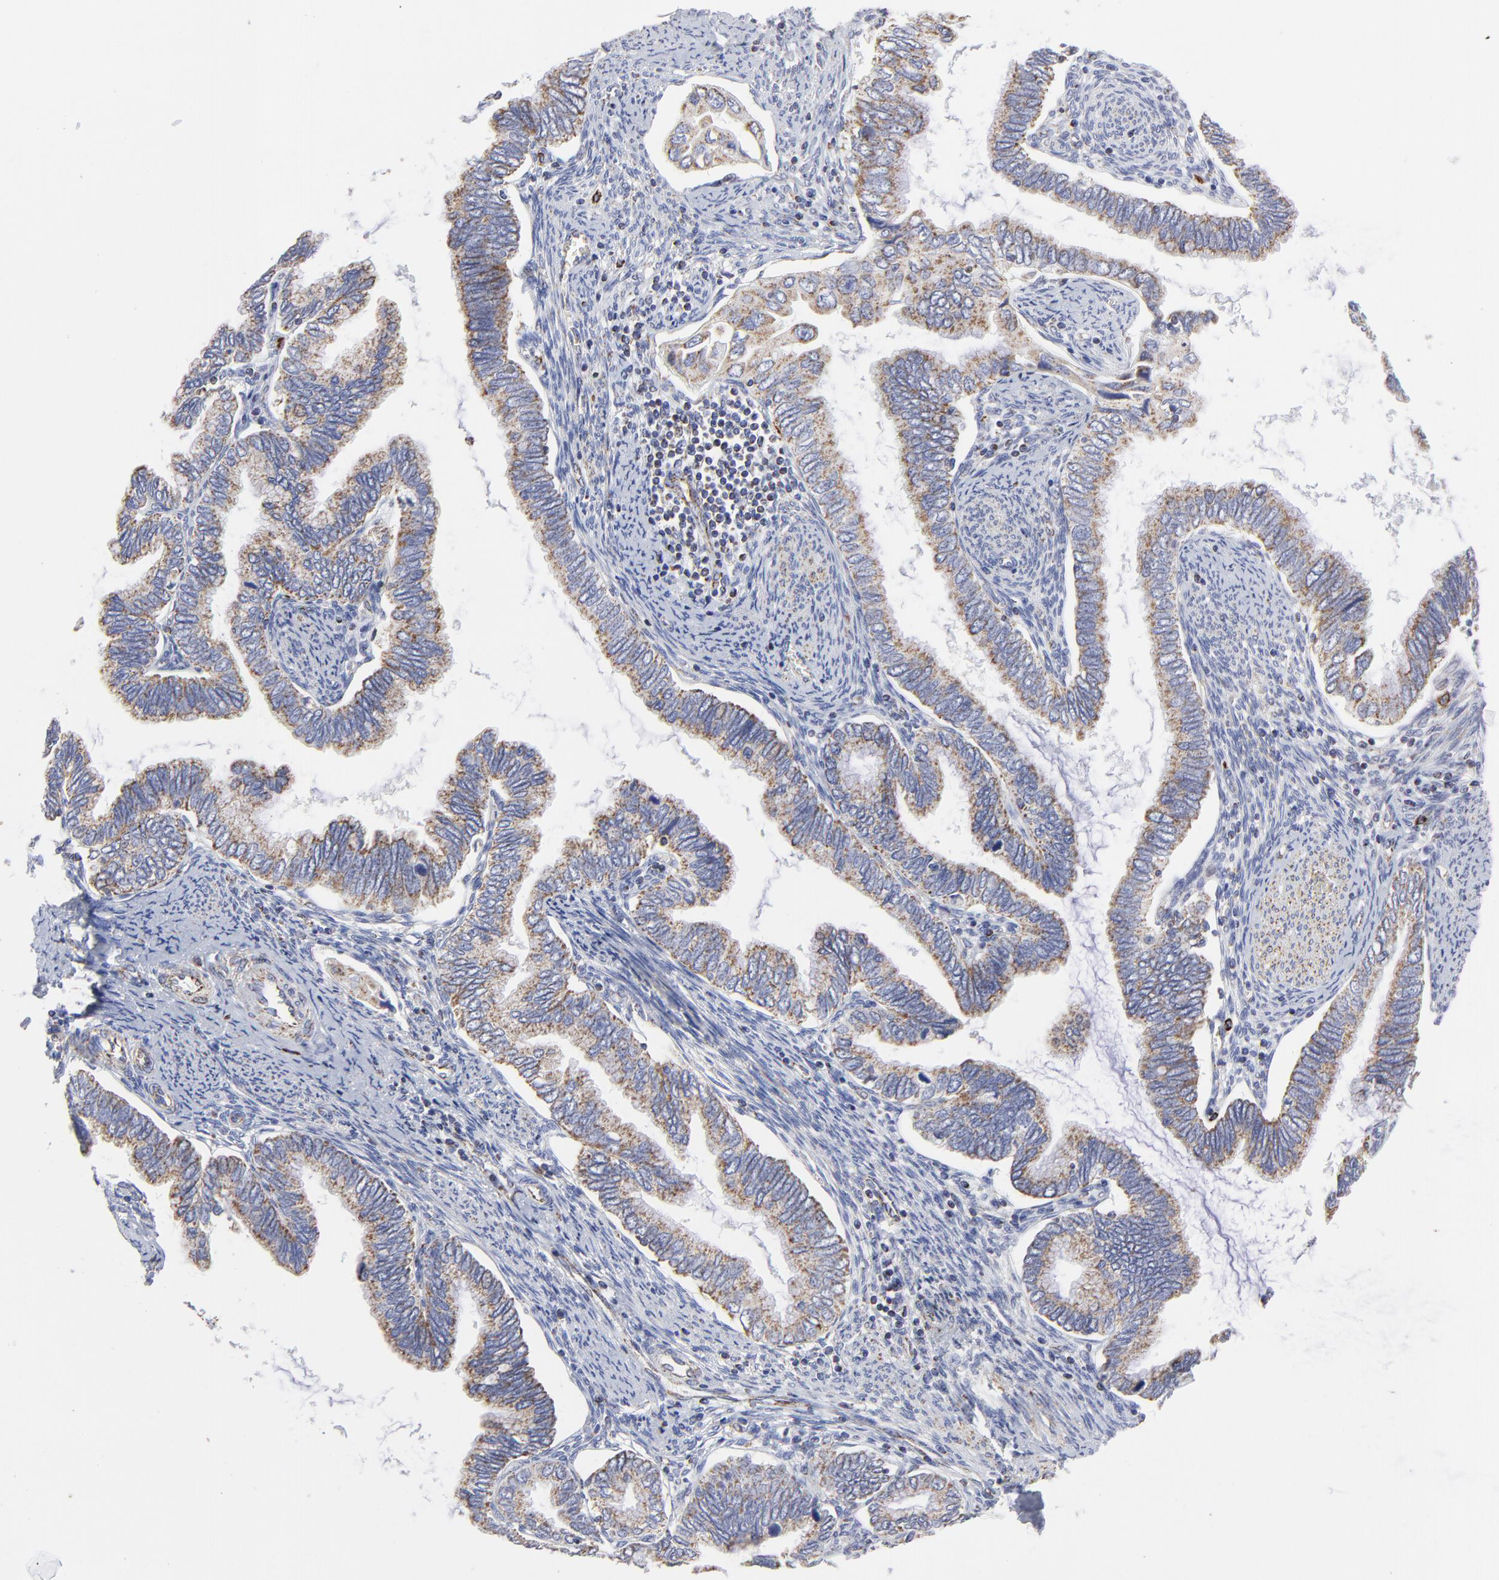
{"staining": {"intensity": "weak", "quantity": ">75%", "location": "cytoplasmic/membranous"}, "tissue": "cervical cancer", "cell_type": "Tumor cells", "image_type": "cancer", "snomed": [{"axis": "morphology", "description": "Adenocarcinoma, NOS"}, {"axis": "topography", "description": "Cervix"}], "caption": "Brown immunohistochemical staining in adenocarcinoma (cervical) reveals weak cytoplasmic/membranous positivity in about >75% of tumor cells.", "gene": "PINK1", "patient": {"sex": "female", "age": 49}}